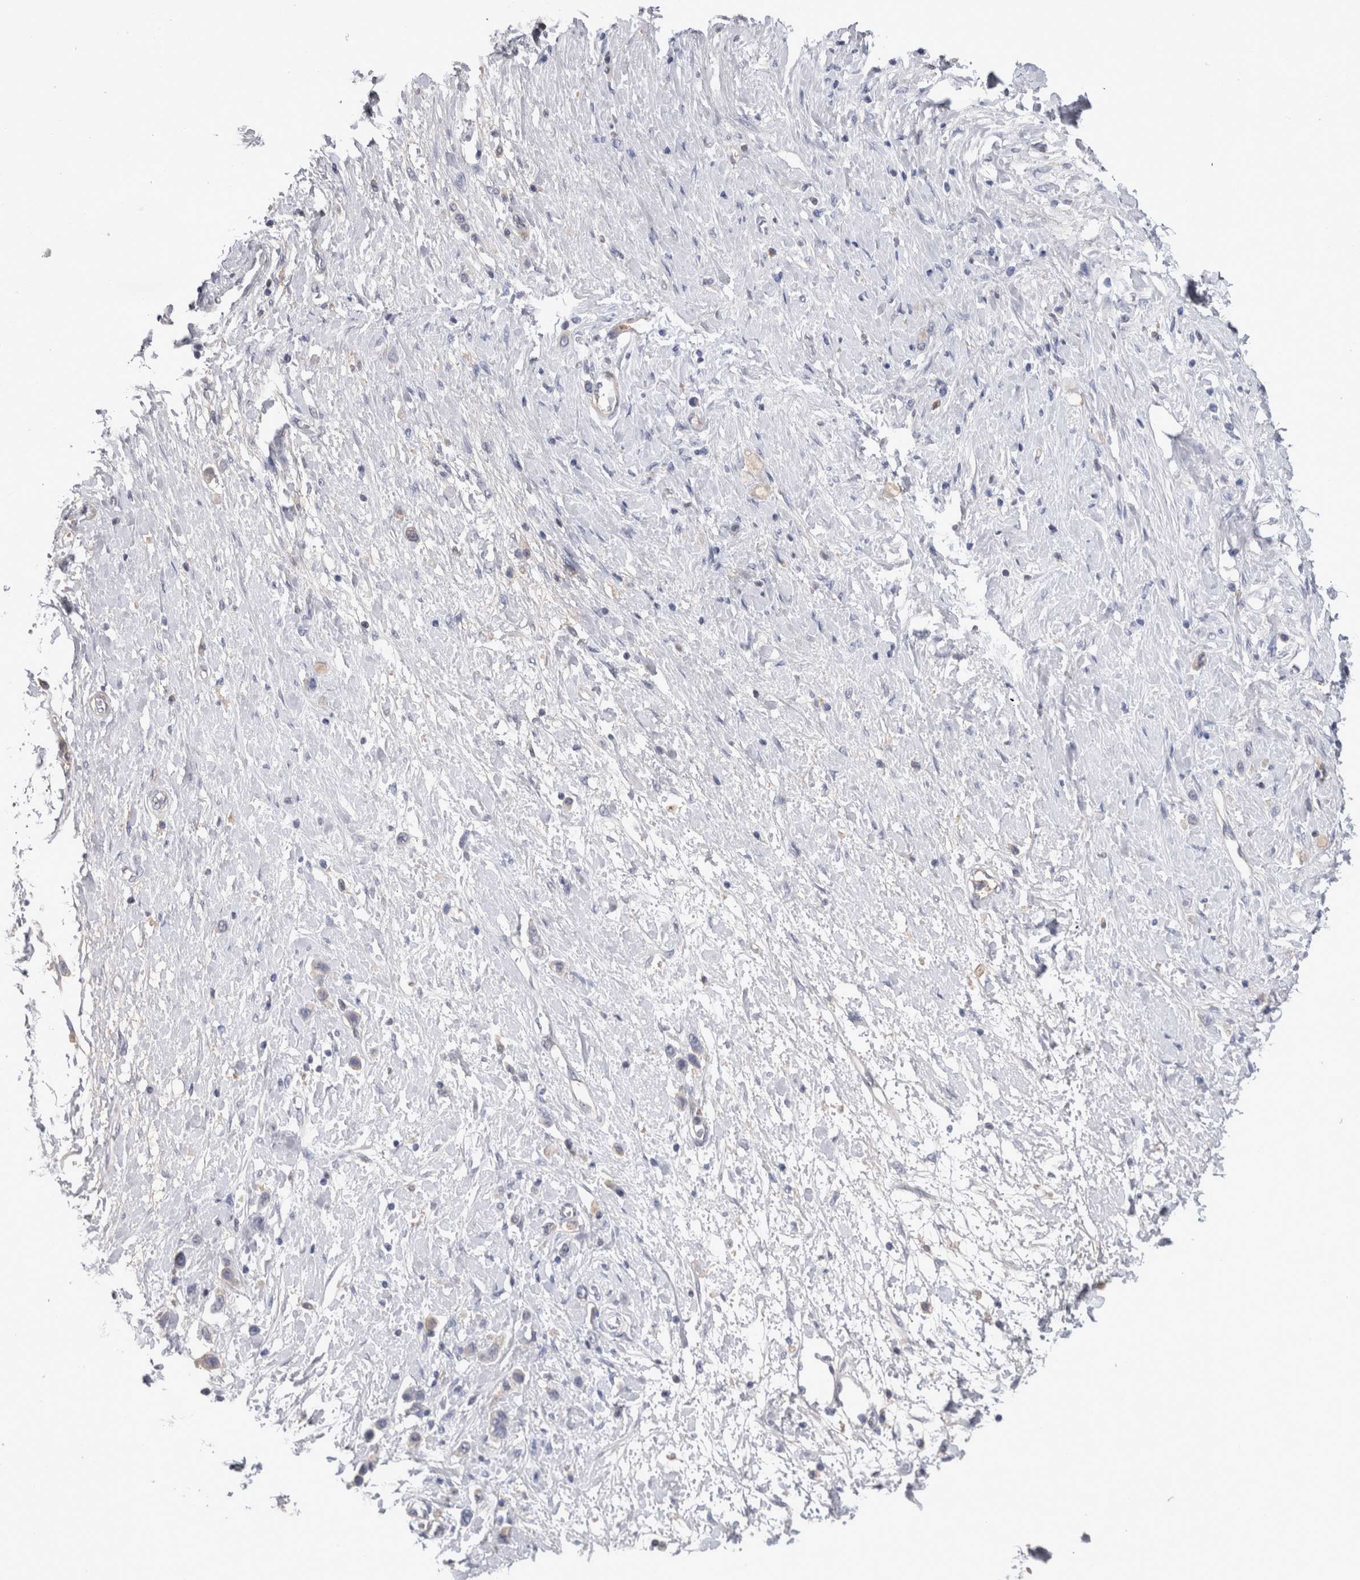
{"staining": {"intensity": "negative", "quantity": "none", "location": "none"}, "tissue": "stomach cancer", "cell_type": "Tumor cells", "image_type": "cancer", "snomed": [{"axis": "morphology", "description": "Adenocarcinoma, NOS"}, {"axis": "topography", "description": "Stomach"}], "caption": "A high-resolution micrograph shows immunohistochemistry staining of stomach cancer (adenocarcinoma), which demonstrates no significant expression in tumor cells.", "gene": "REG1A", "patient": {"sex": "female", "age": 65}}